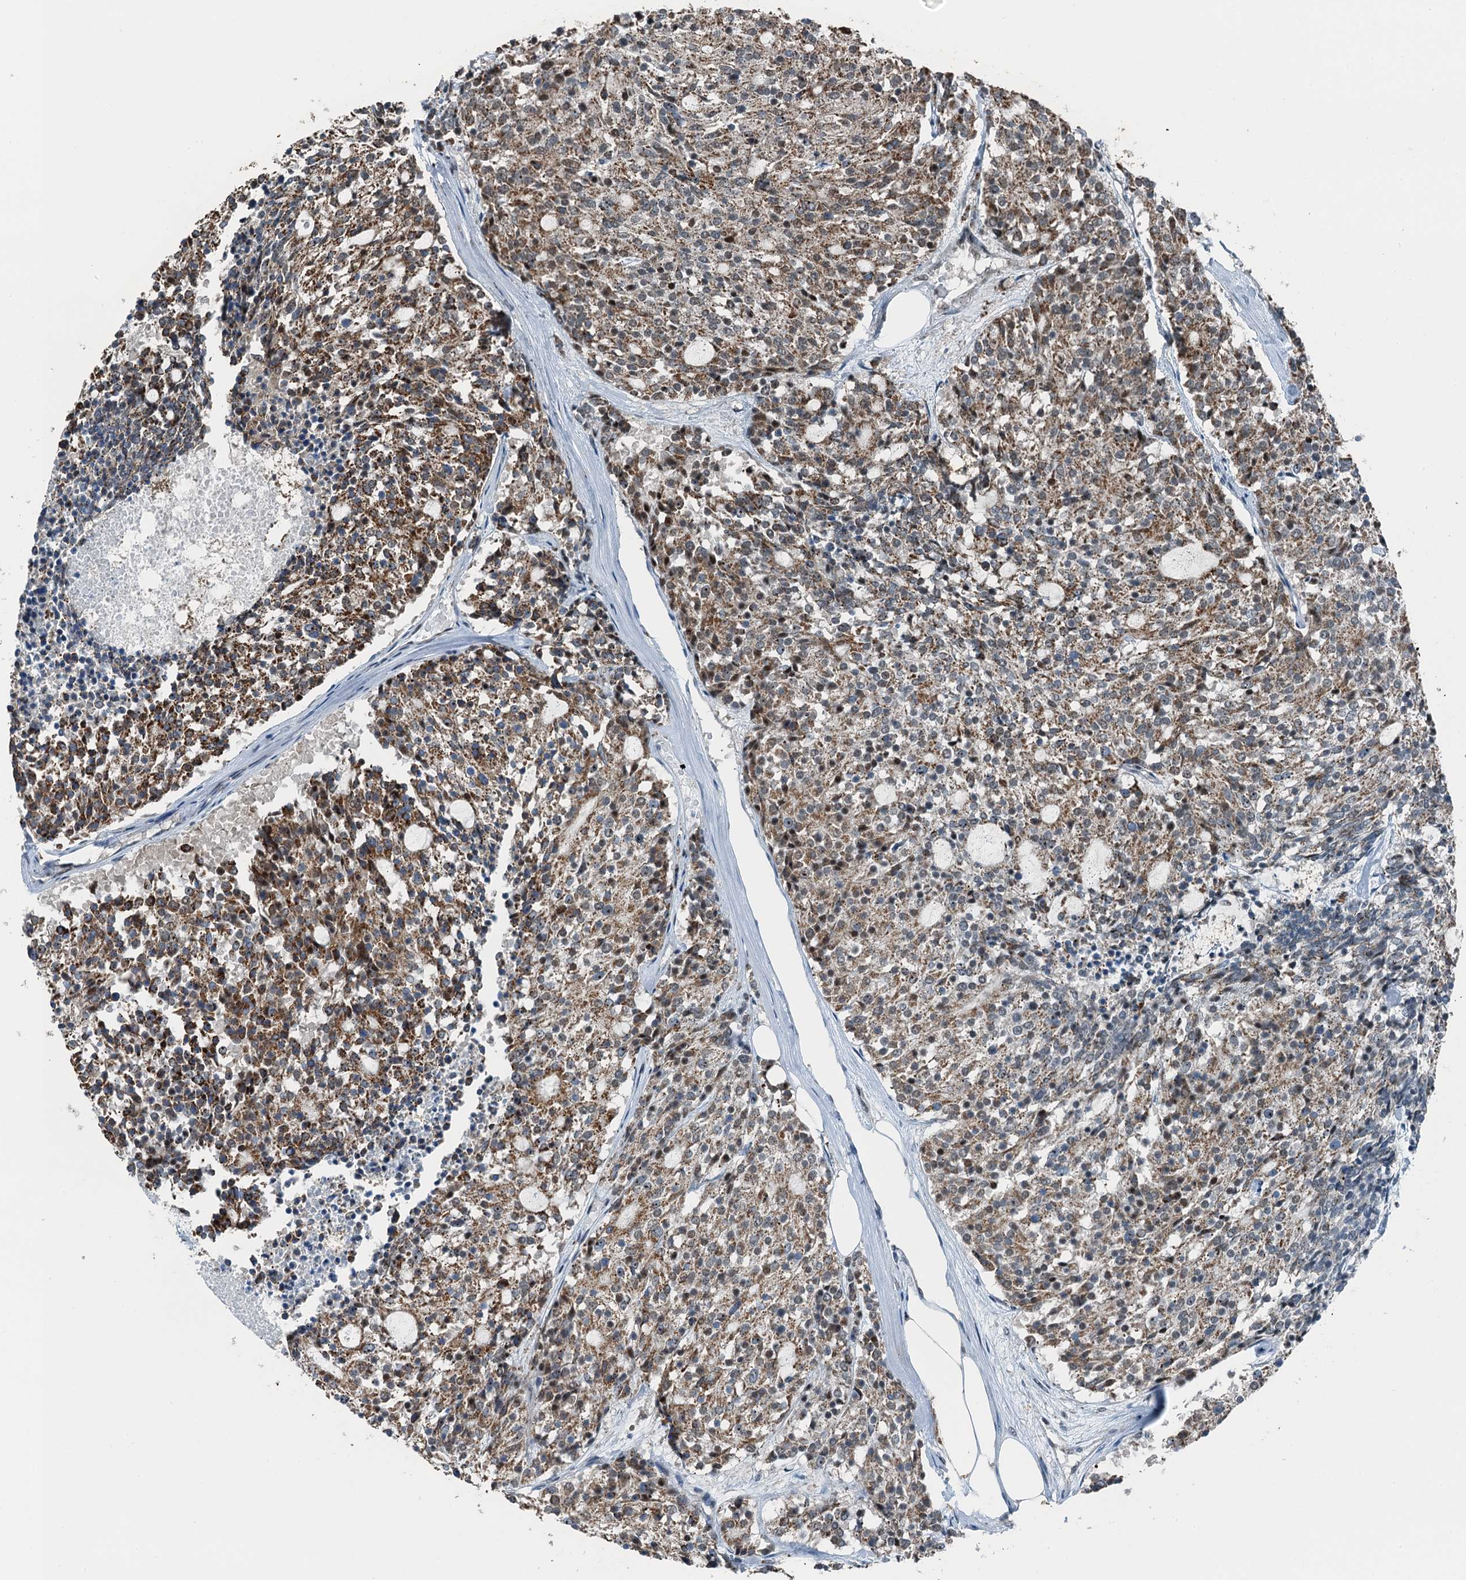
{"staining": {"intensity": "moderate", "quantity": ">75%", "location": "cytoplasmic/membranous"}, "tissue": "carcinoid", "cell_type": "Tumor cells", "image_type": "cancer", "snomed": [{"axis": "morphology", "description": "Carcinoid, malignant, NOS"}, {"axis": "topography", "description": "Pancreas"}], "caption": "High-magnification brightfield microscopy of carcinoid stained with DAB (brown) and counterstained with hematoxylin (blue). tumor cells exhibit moderate cytoplasmic/membranous staining is seen in about>75% of cells. (DAB (3,3'-diaminobenzidine) IHC with brightfield microscopy, high magnification).", "gene": "BMERB1", "patient": {"sex": "female", "age": 54}}